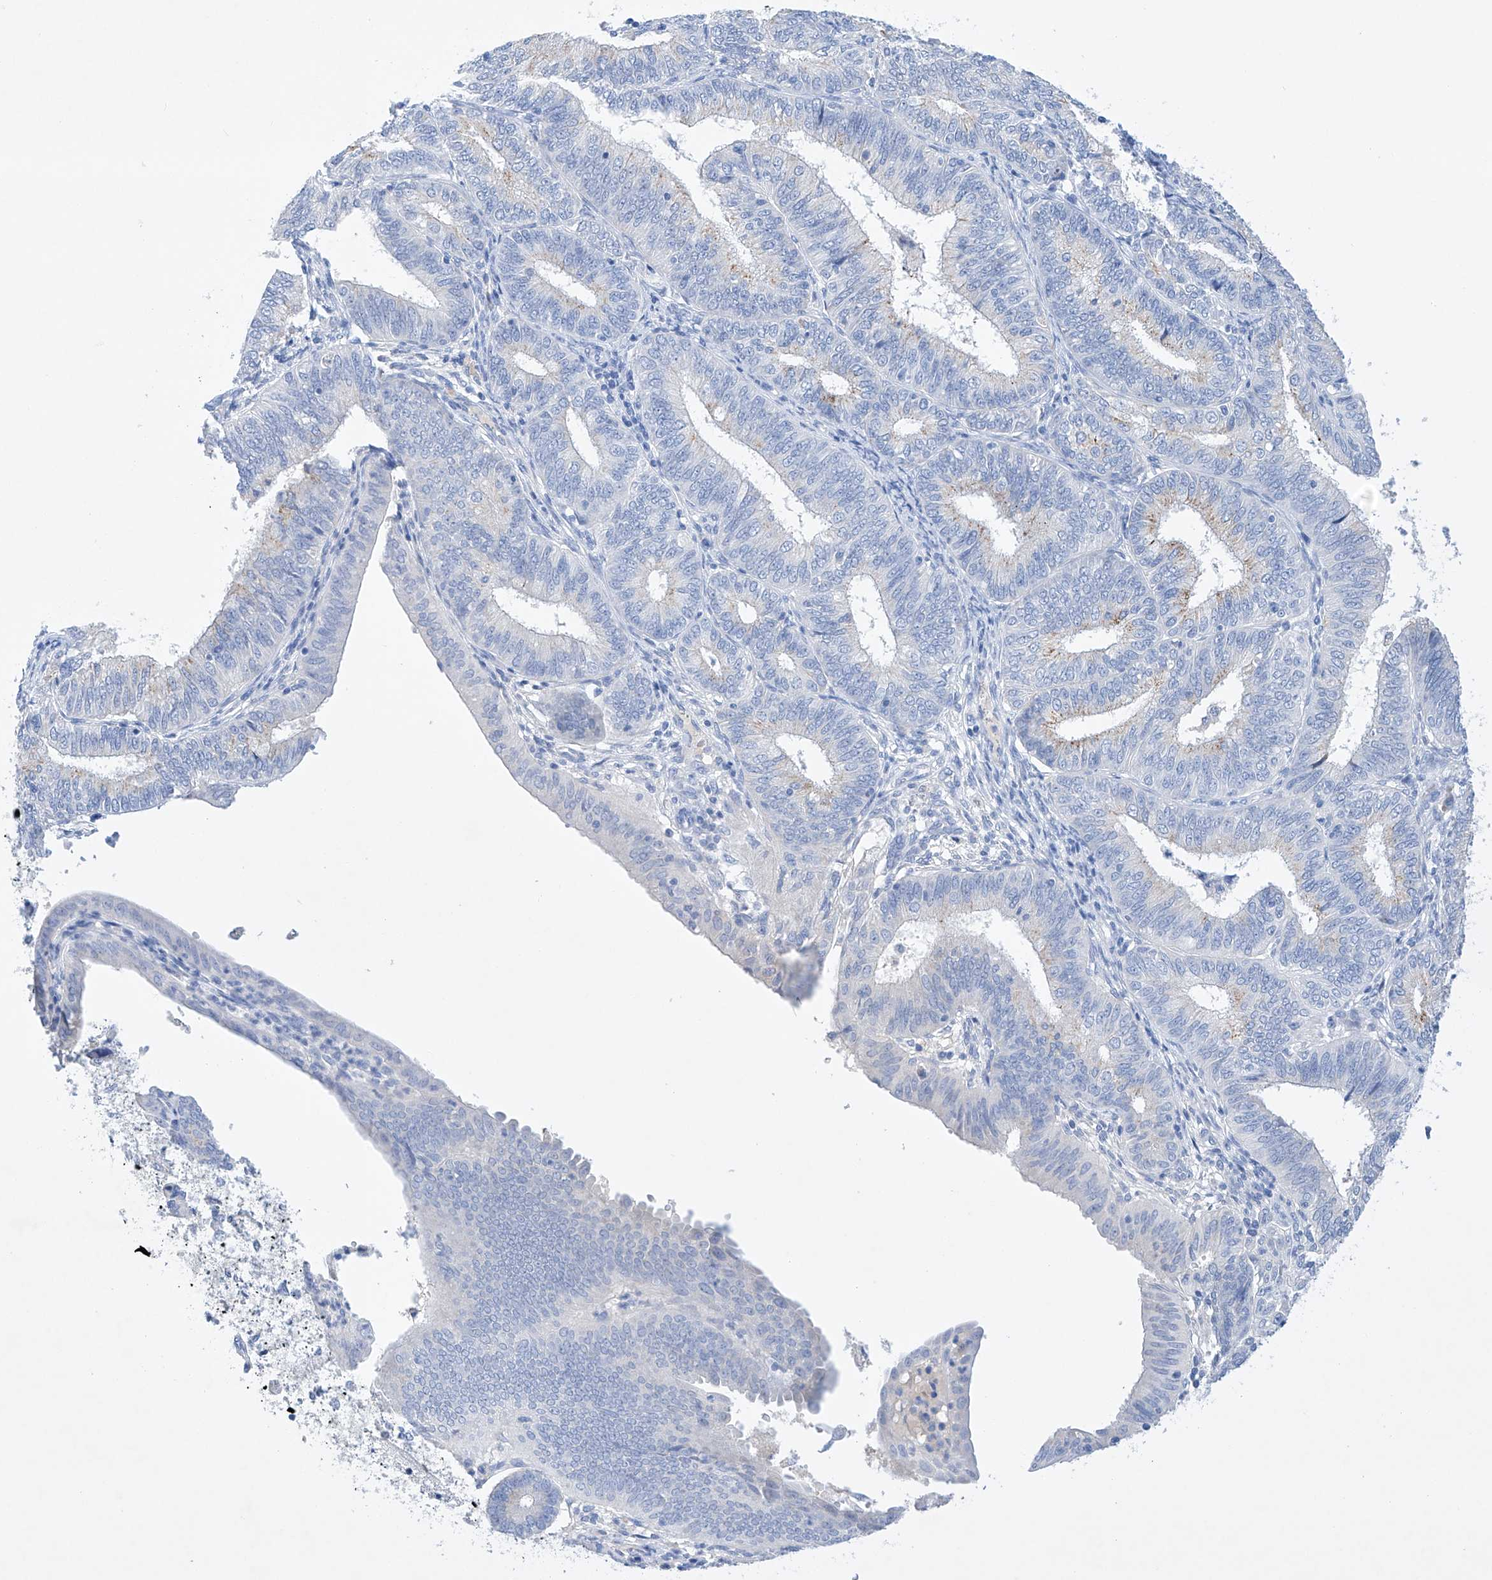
{"staining": {"intensity": "negative", "quantity": "none", "location": "none"}, "tissue": "endometrial cancer", "cell_type": "Tumor cells", "image_type": "cancer", "snomed": [{"axis": "morphology", "description": "Adenocarcinoma, NOS"}, {"axis": "topography", "description": "Endometrium"}], "caption": "This is an IHC micrograph of human endometrial adenocarcinoma. There is no expression in tumor cells.", "gene": "LURAP1", "patient": {"sex": "female", "age": 51}}